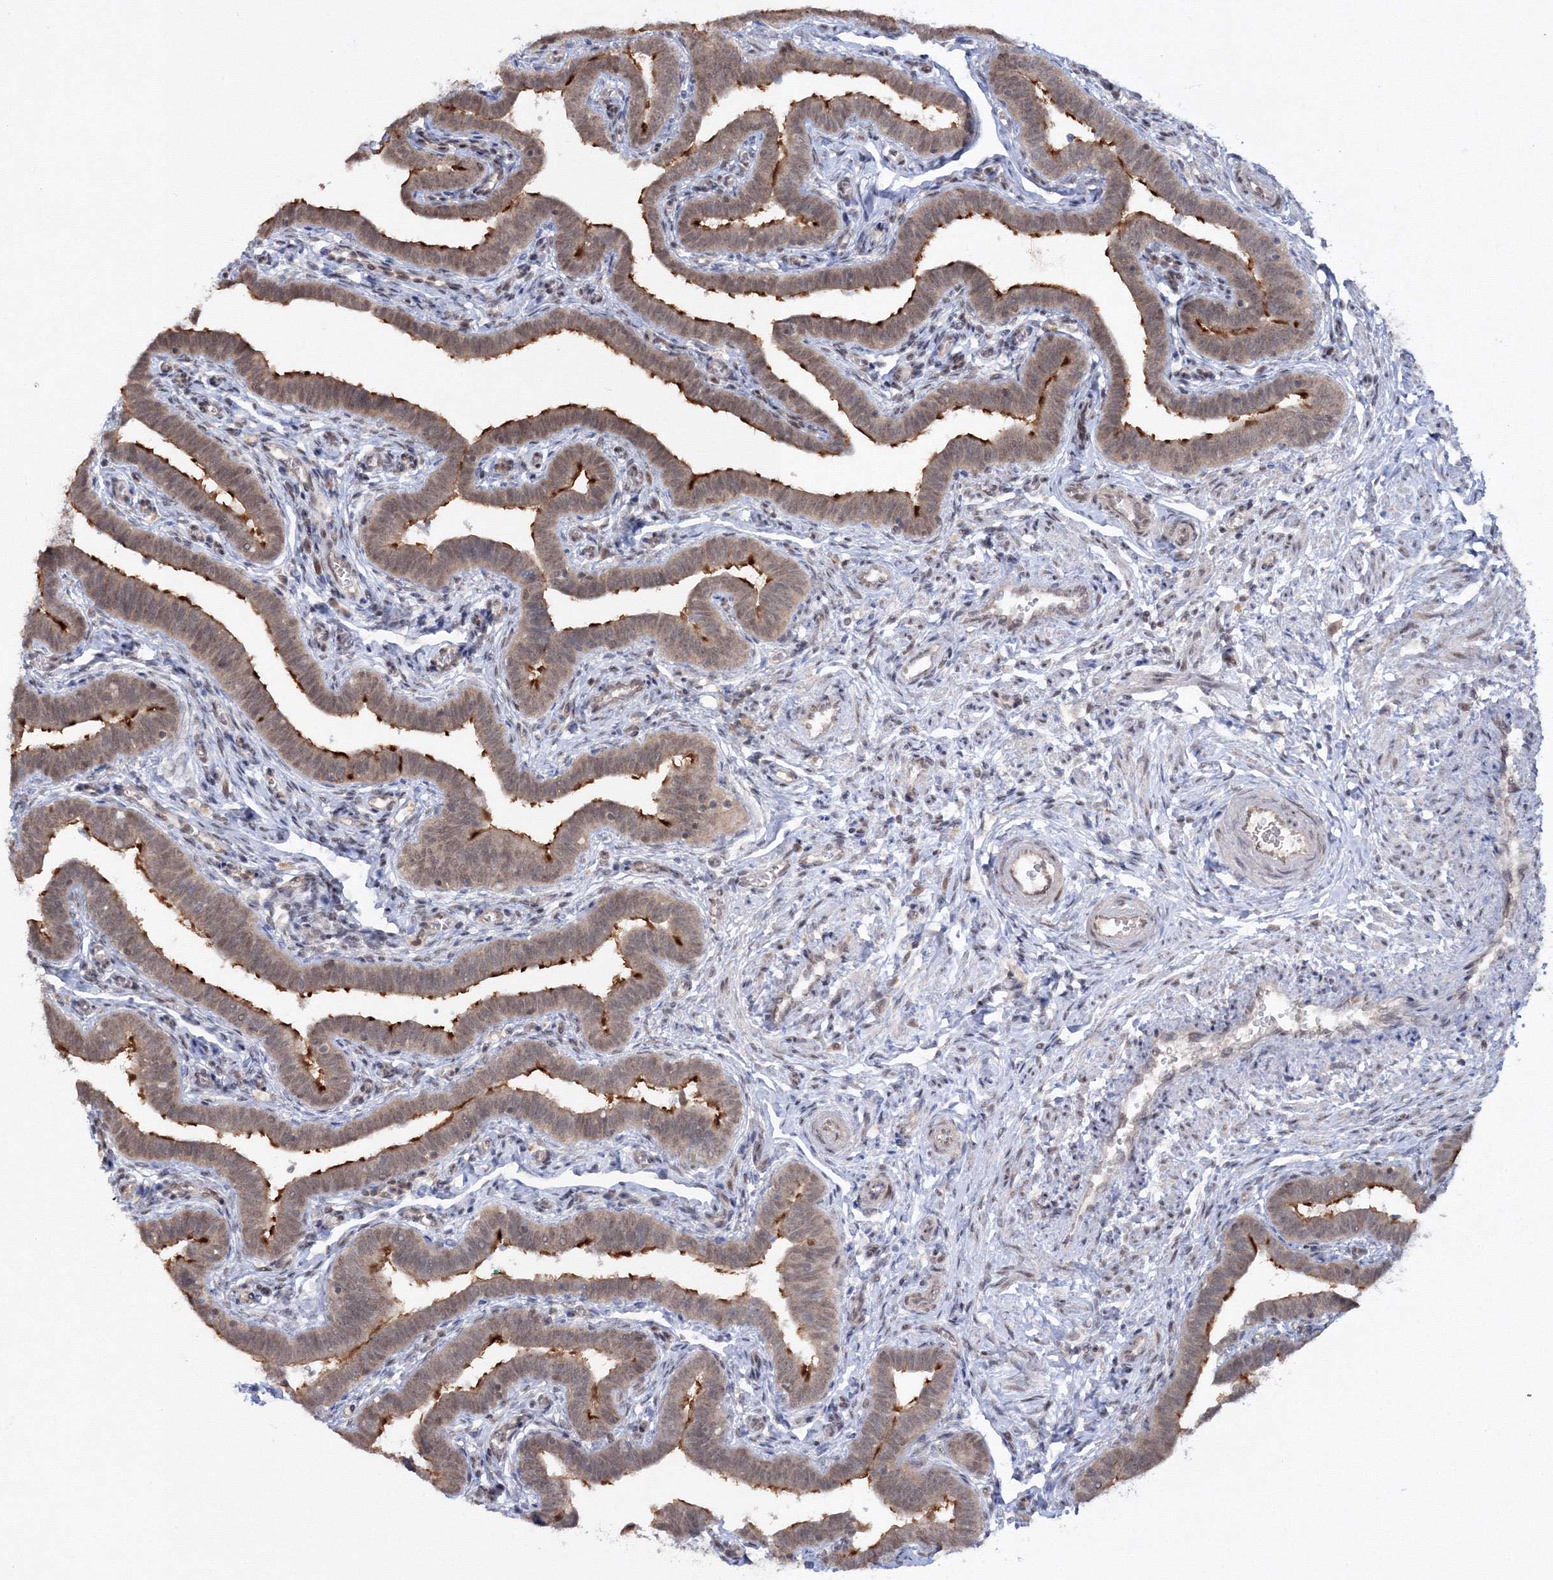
{"staining": {"intensity": "strong", "quantity": ">75%", "location": "cytoplasmic/membranous,nuclear"}, "tissue": "fallopian tube", "cell_type": "Glandular cells", "image_type": "normal", "snomed": [{"axis": "morphology", "description": "Normal tissue, NOS"}, {"axis": "topography", "description": "Fallopian tube"}], "caption": "Immunohistochemical staining of unremarkable fallopian tube demonstrates strong cytoplasmic/membranous,nuclear protein staining in approximately >75% of glandular cells.", "gene": "ZFAND6", "patient": {"sex": "female", "age": 36}}